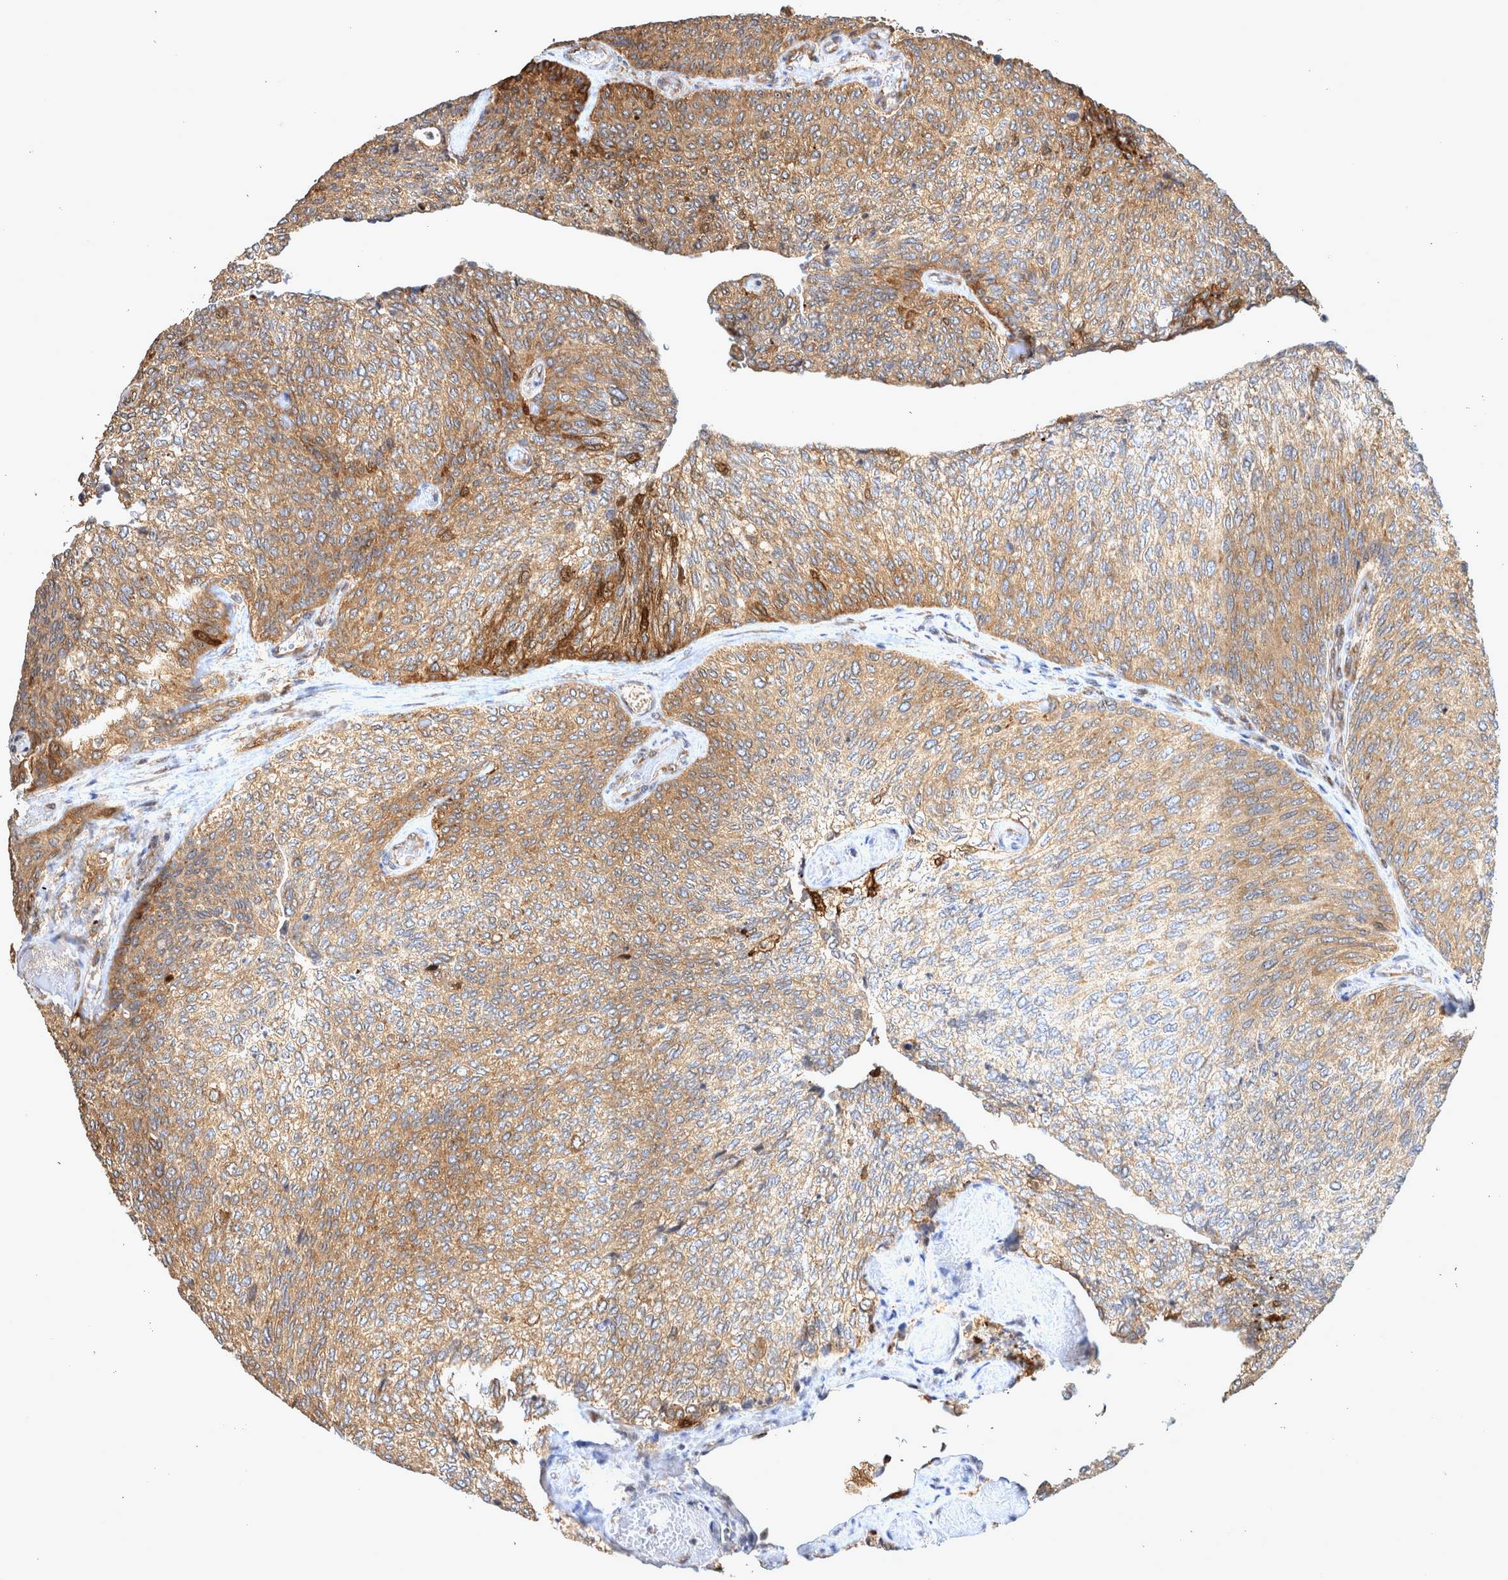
{"staining": {"intensity": "moderate", "quantity": ">75%", "location": "cytoplasmic/membranous"}, "tissue": "urothelial cancer", "cell_type": "Tumor cells", "image_type": "cancer", "snomed": [{"axis": "morphology", "description": "Urothelial carcinoma, Low grade"}, {"axis": "topography", "description": "Urinary bladder"}], "caption": "Tumor cells demonstrate moderate cytoplasmic/membranous positivity in approximately >75% of cells in low-grade urothelial carcinoma.", "gene": "ATXN2", "patient": {"sex": "female", "age": 79}}